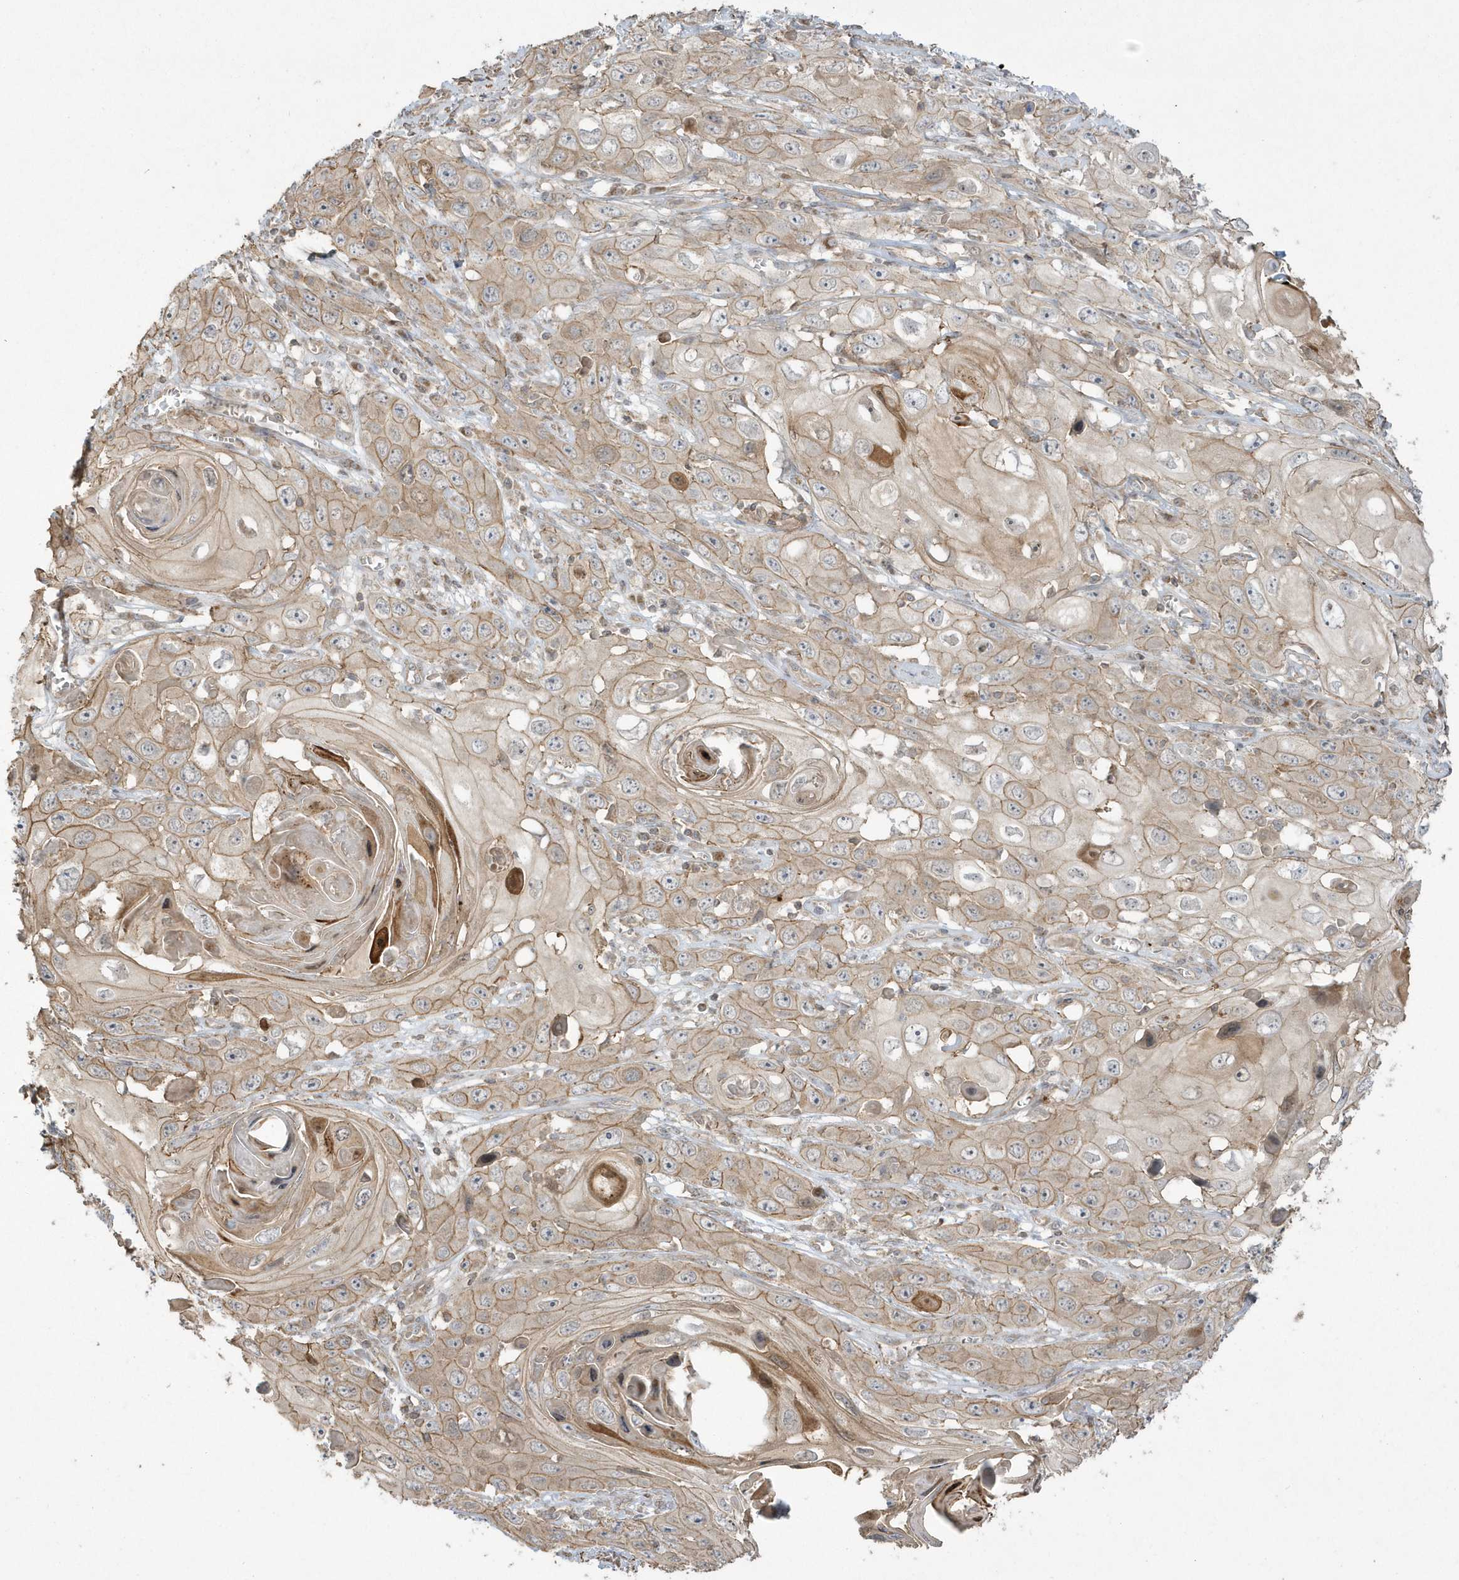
{"staining": {"intensity": "weak", "quantity": ">75%", "location": "cytoplasmic/membranous"}, "tissue": "skin cancer", "cell_type": "Tumor cells", "image_type": "cancer", "snomed": [{"axis": "morphology", "description": "Squamous cell carcinoma, NOS"}, {"axis": "topography", "description": "Skin"}], "caption": "Protein analysis of skin cancer tissue shows weak cytoplasmic/membranous expression in about >75% of tumor cells. (DAB (3,3'-diaminobenzidine) = brown stain, brightfield microscopy at high magnification).", "gene": "ARMC8", "patient": {"sex": "male", "age": 55}}